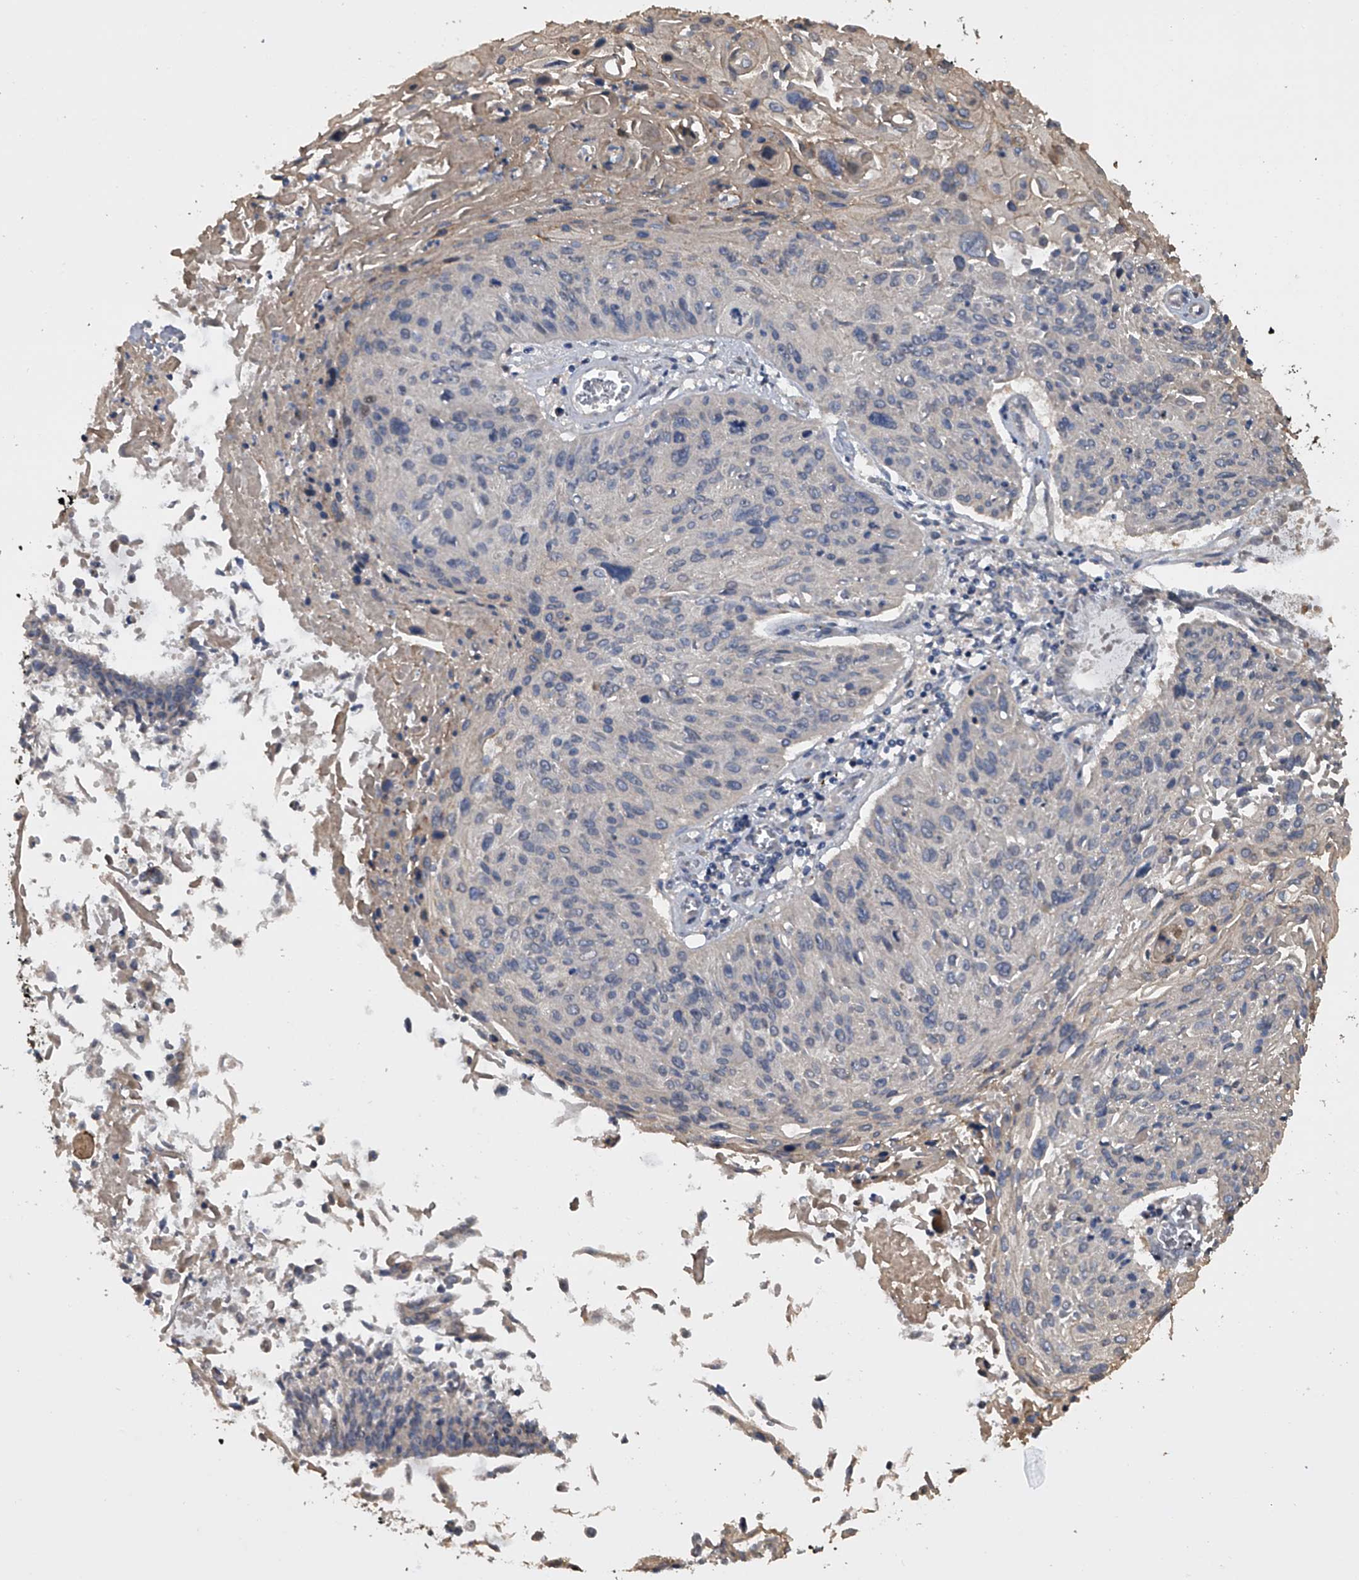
{"staining": {"intensity": "negative", "quantity": "none", "location": "none"}, "tissue": "cervical cancer", "cell_type": "Tumor cells", "image_type": "cancer", "snomed": [{"axis": "morphology", "description": "Squamous cell carcinoma, NOS"}, {"axis": "topography", "description": "Cervix"}], "caption": "The micrograph shows no significant positivity in tumor cells of cervical squamous cell carcinoma.", "gene": "DOCK9", "patient": {"sex": "female", "age": 51}}